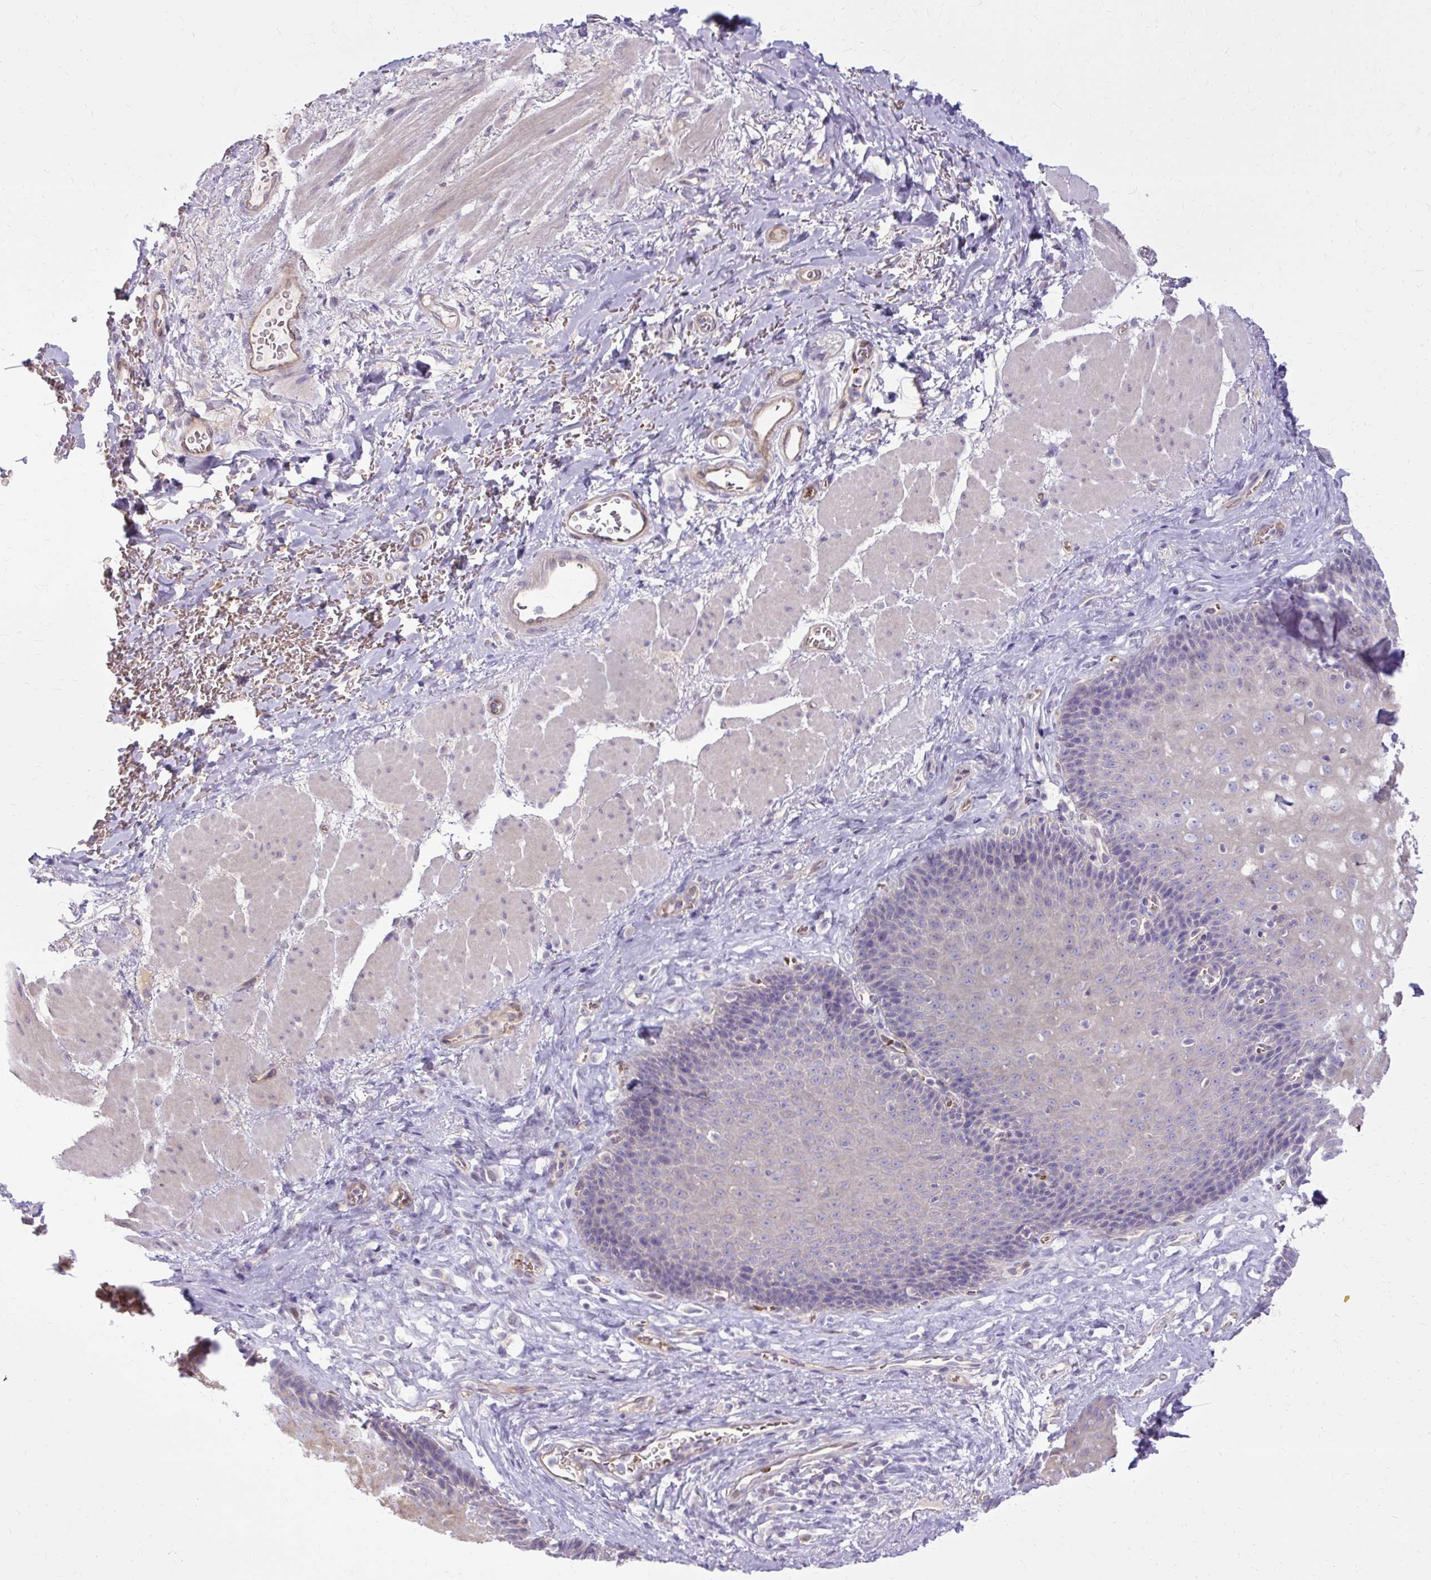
{"staining": {"intensity": "weak", "quantity": "<25%", "location": "cytoplasmic/membranous"}, "tissue": "esophagus", "cell_type": "Squamous epithelial cells", "image_type": "normal", "snomed": [{"axis": "morphology", "description": "Normal tissue, NOS"}, {"axis": "topography", "description": "Esophagus"}], "caption": "Immunohistochemistry photomicrograph of normal esophagus stained for a protein (brown), which displays no positivity in squamous epithelial cells.", "gene": "USHBP1", "patient": {"sex": "female", "age": 66}}